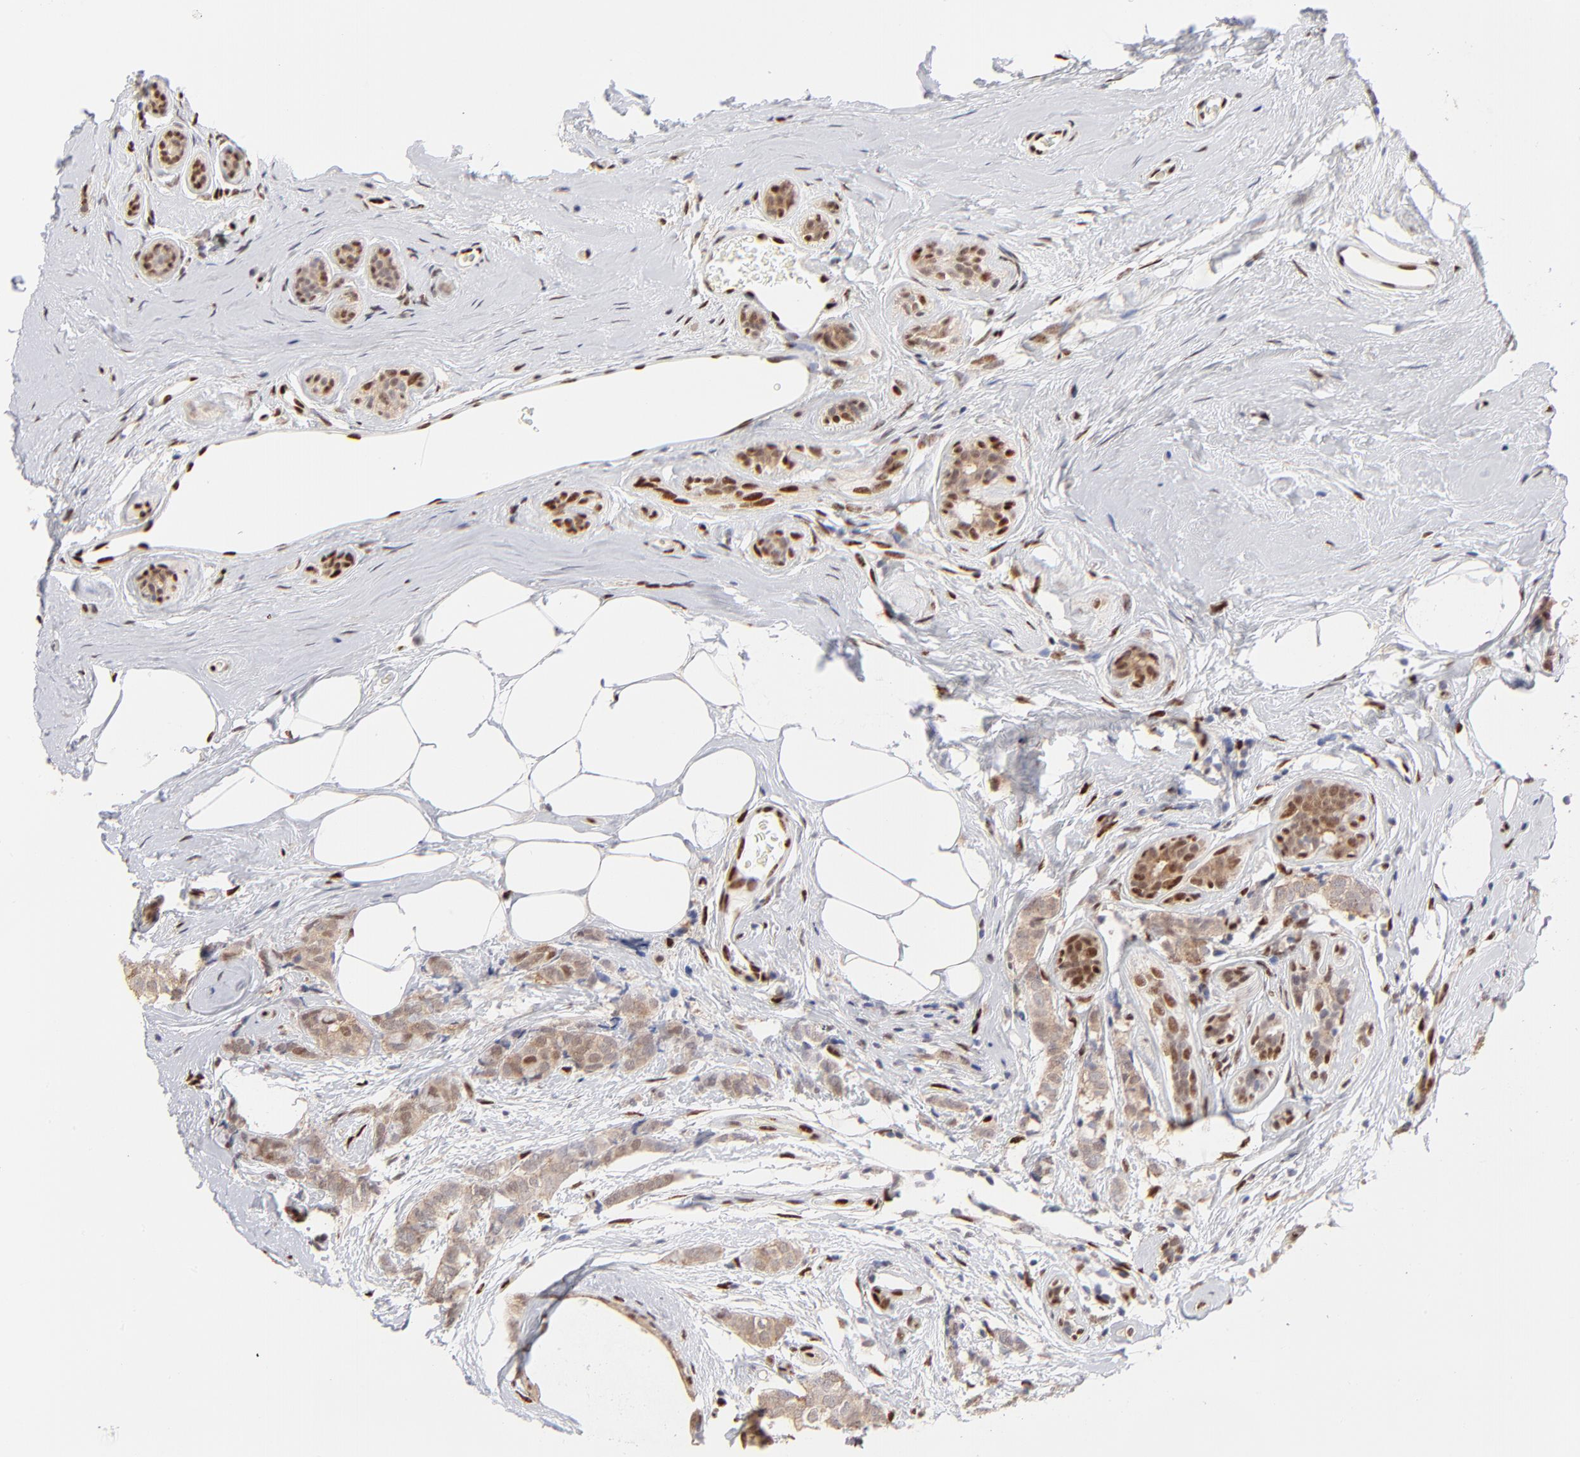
{"staining": {"intensity": "weak", "quantity": "25%-75%", "location": "nuclear"}, "tissue": "breast cancer", "cell_type": "Tumor cells", "image_type": "cancer", "snomed": [{"axis": "morphology", "description": "Lobular carcinoma"}, {"axis": "topography", "description": "Breast"}], "caption": "Breast cancer stained for a protein (brown) displays weak nuclear positive expression in approximately 25%-75% of tumor cells.", "gene": "STAT3", "patient": {"sex": "female", "age": 60}}